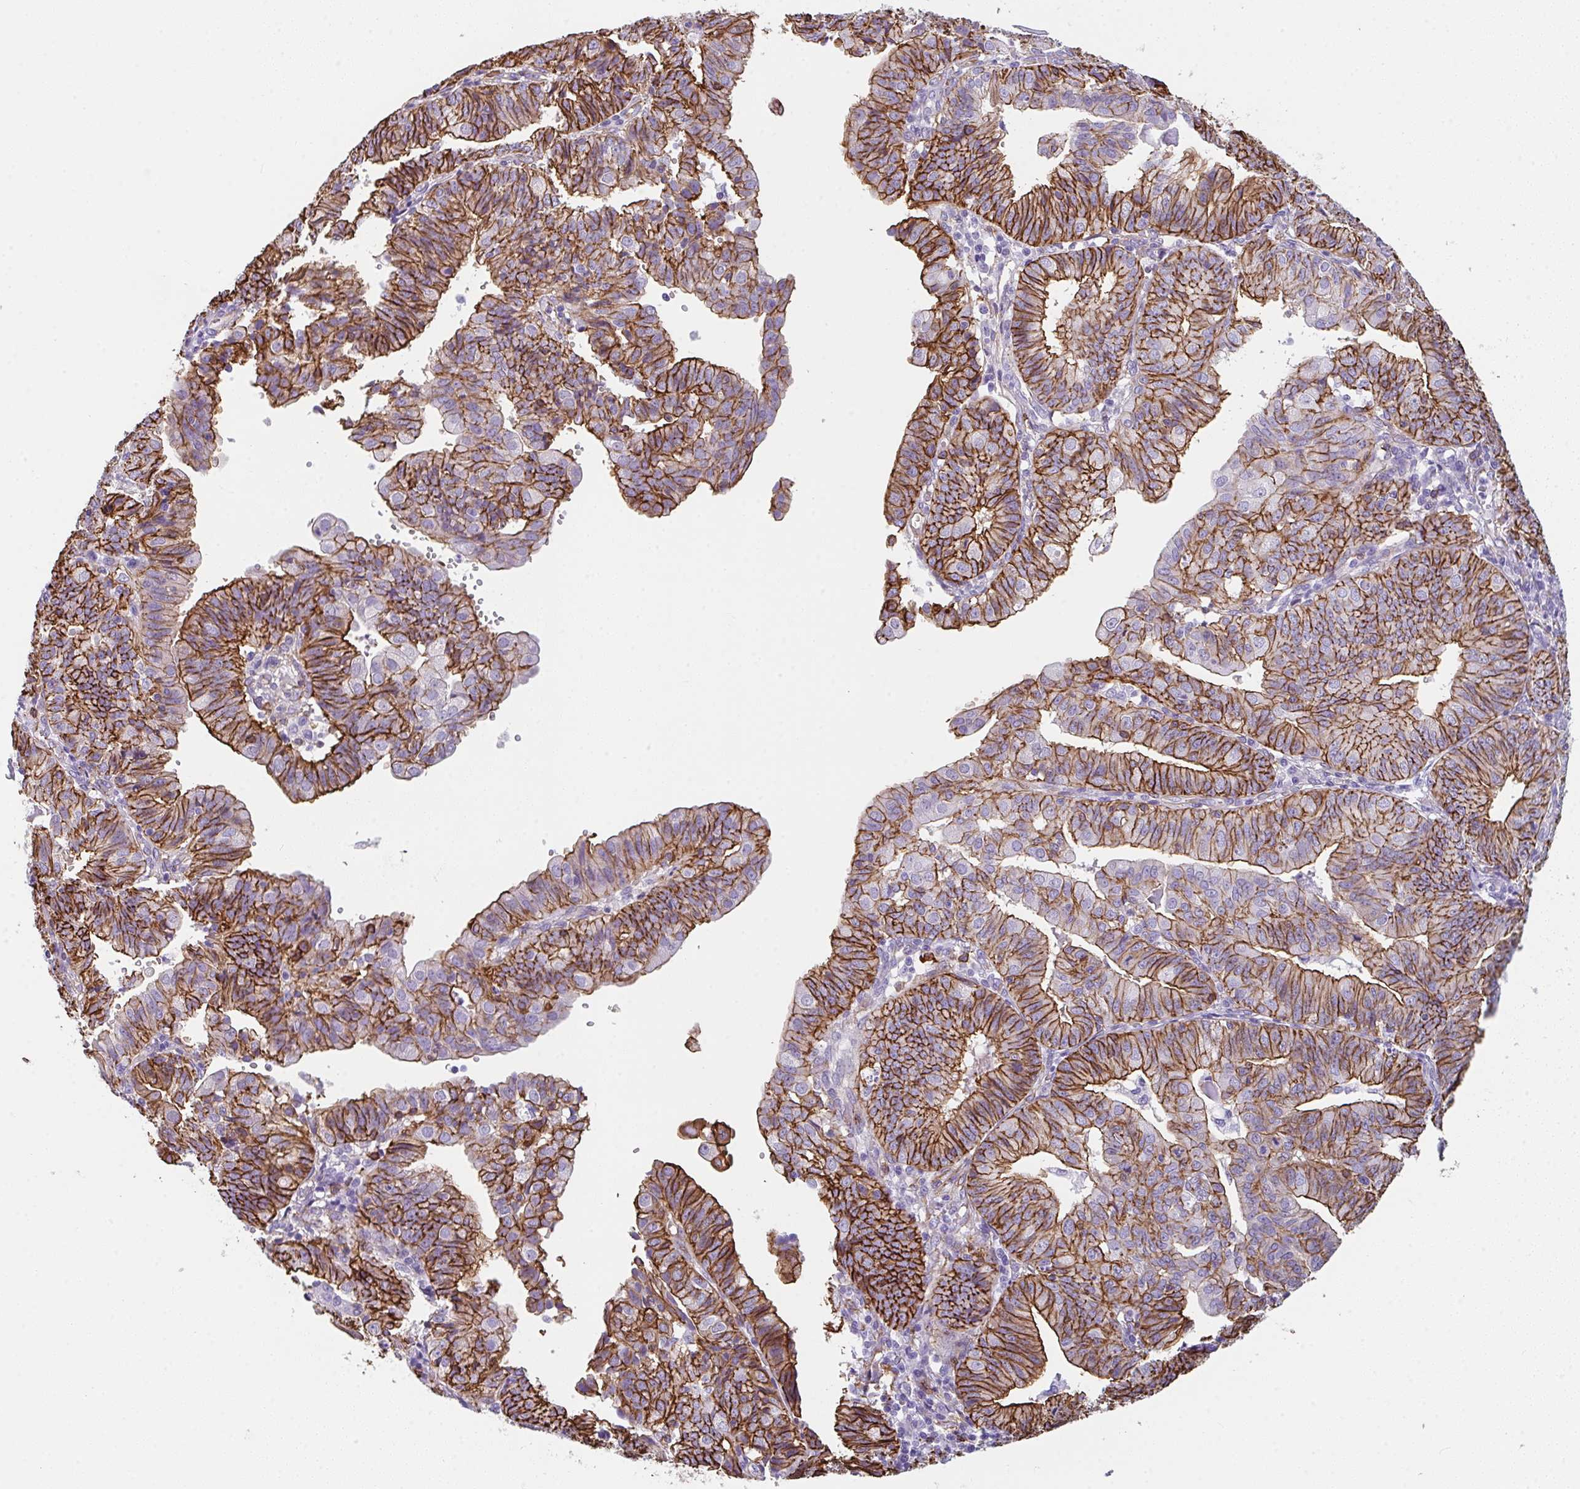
{"staining": {"intensity": "strong", "quantity": ">75%", "location": "cytoplasmic/membranous"}, "tissue": "endometrial cancer", "cell_type": "Tumor cells", "image_type": "cancer", "snomed": [{"axis": "morphology", "description": "Adenocarcinoma, NOS"}, {"axis": "topography", "description": "Endometrium"}], "caption": "The immunohistochemical stain shows strong cytoplasmic/membranous expression in tumor cells of endometrial cancer tissue.", "gene": "DBN1", "patient": {"sex": "female", "age": 56}}